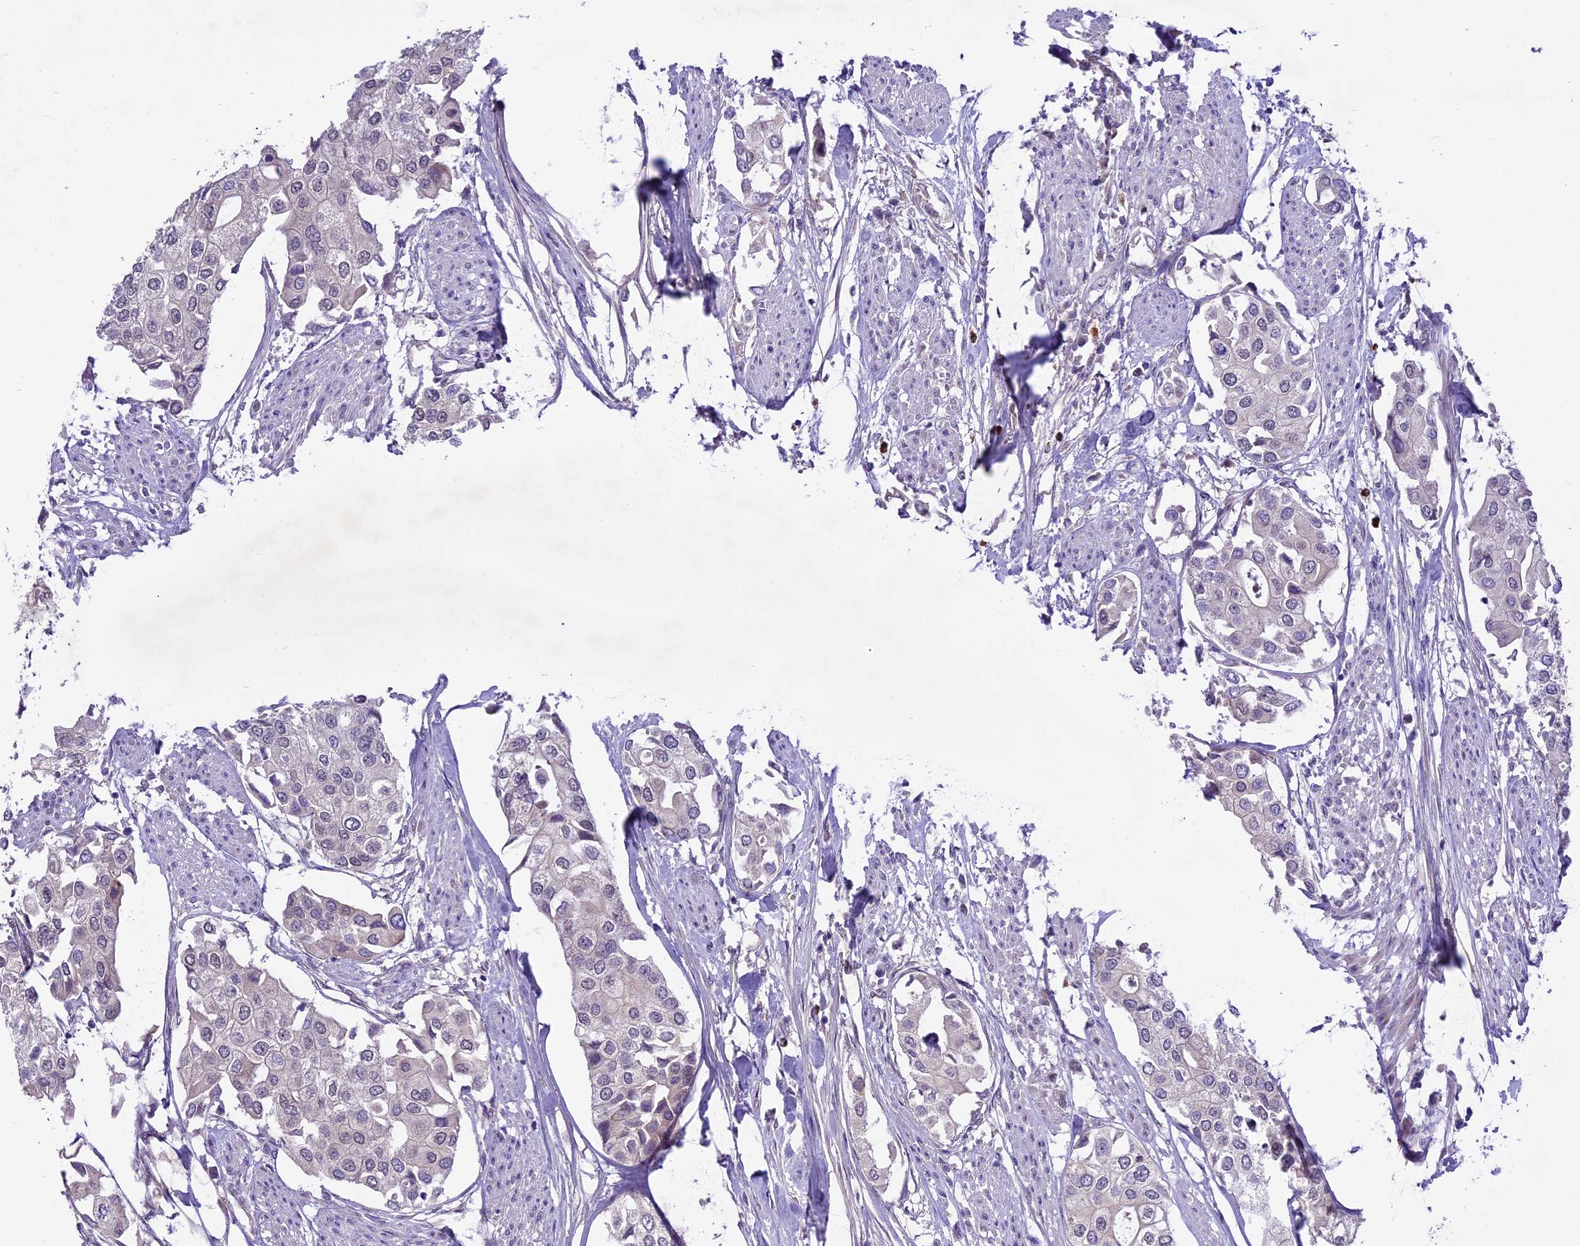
{"staining": {"intensity": "negative", "quantity": "none", "location": "none"}, "tissue": "urothelial cancer", "cell_type": "Tumor cells", "image_type": "cancer", "snomed": [{"axis": "morphology", "description": "Urothelial carcinoma, High grade"}, {"axis": "topography", "description": "Urinary bladder"}], "caption": "Immunohistochemistry (IHC) of urothelial cancer reveals no positivity in tumor cells.", "gene": "SPRED1", "patient": {"sex": "male", "age": 64}}